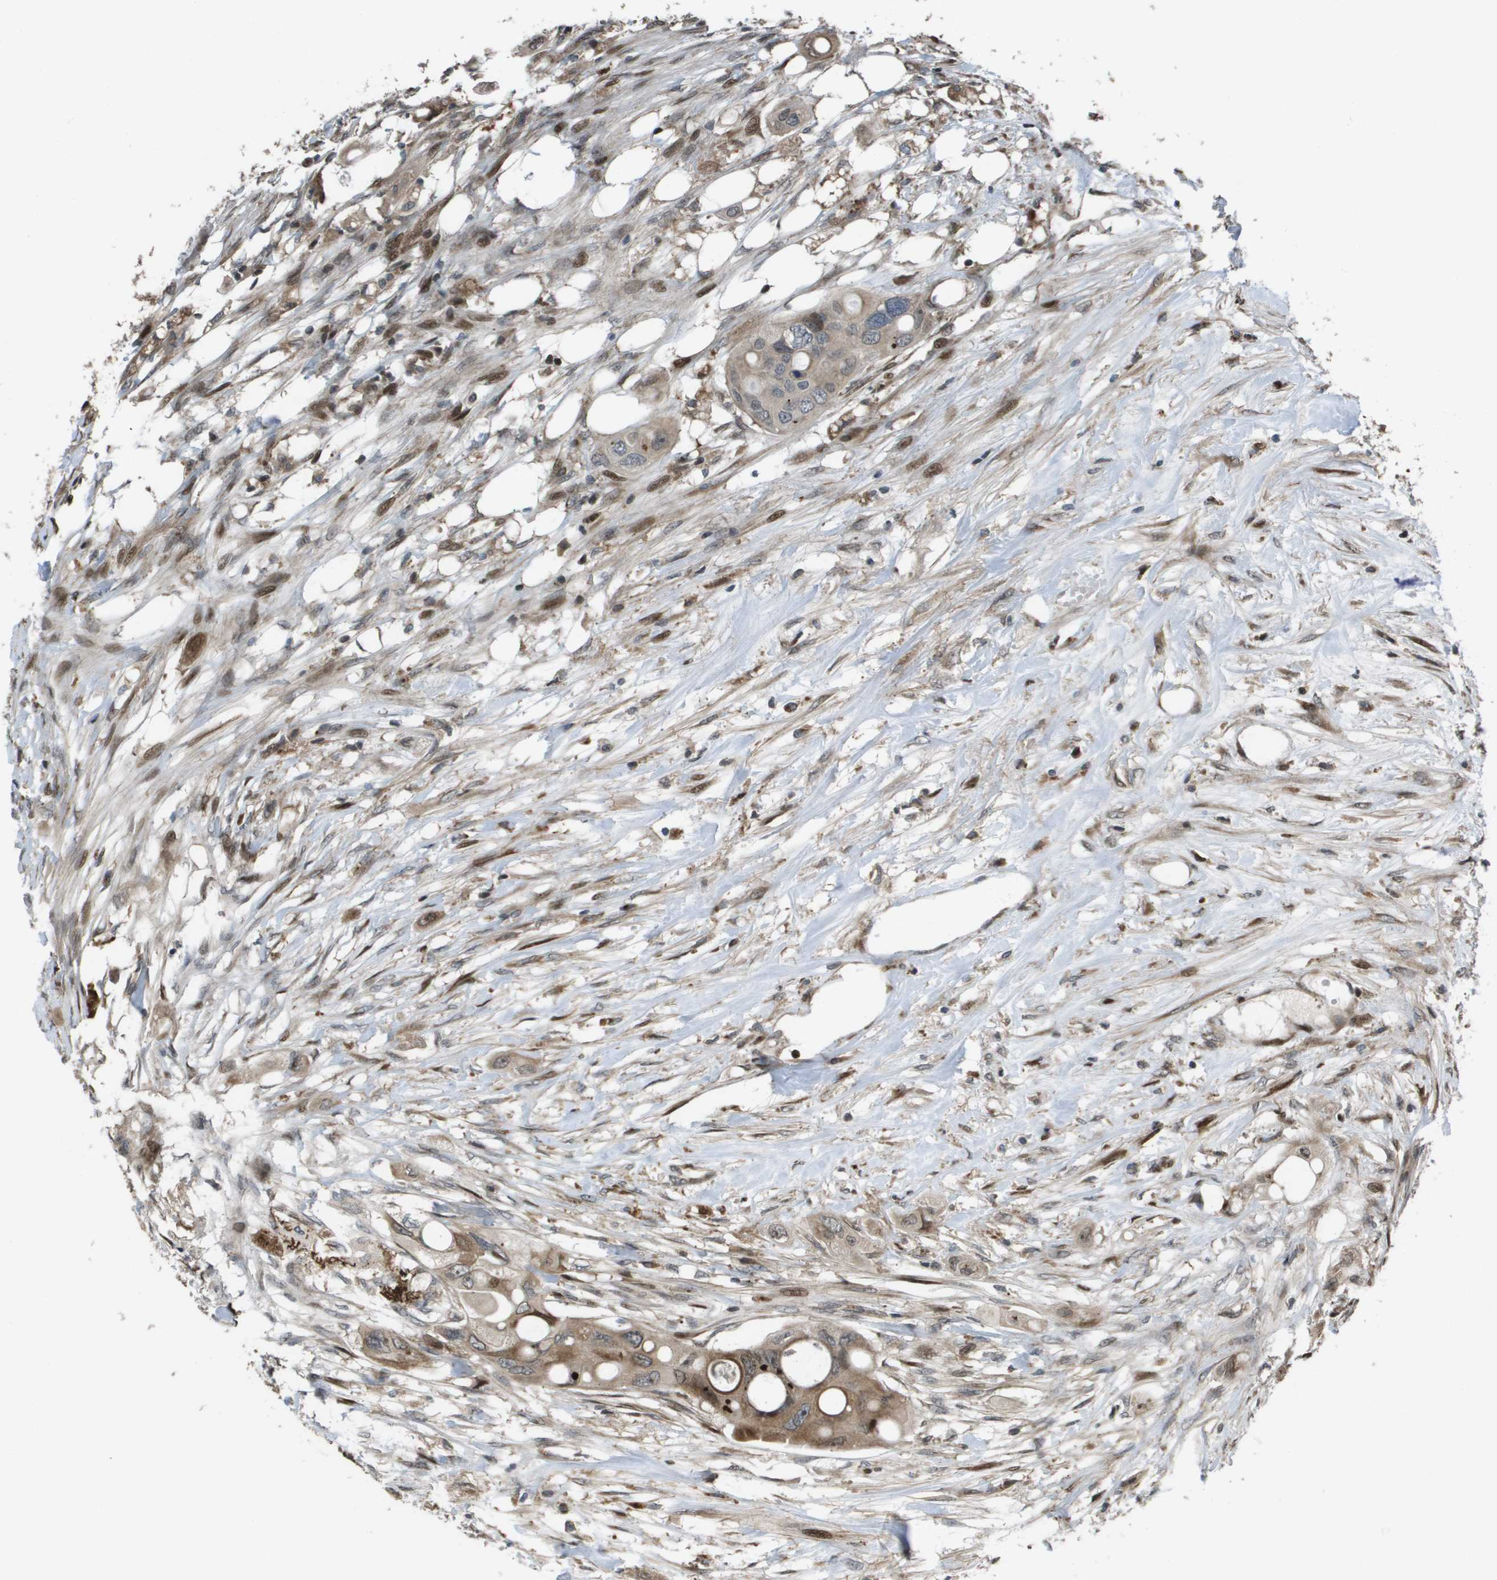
{"staining": {"intensity": "moderate", "quantity": ">75%", "location": "cytoplasmic/membranous"}, "tissue": "colorectal cancer", "cell_type": "Tumor cells", "image_type": "cancer", "snomed": [{"axis": "morphology", "description": "Adenocarcinoma, NOS"}, {"axis": "topography", "description": "Colon"}], "caption": "IHC image of neoplastic tissue: human colorectal cancer (adenocarcinoma) stained using immunohistochemistry (IHC) shows medium levels of moderate protein expression localized specifically in the cytoplasmic/membranous of tumor cells, appearing as a cytoplasmic/membranous brown color.", "gene": "AXIN2", "patient": {"sex": "female", "age": 57}}